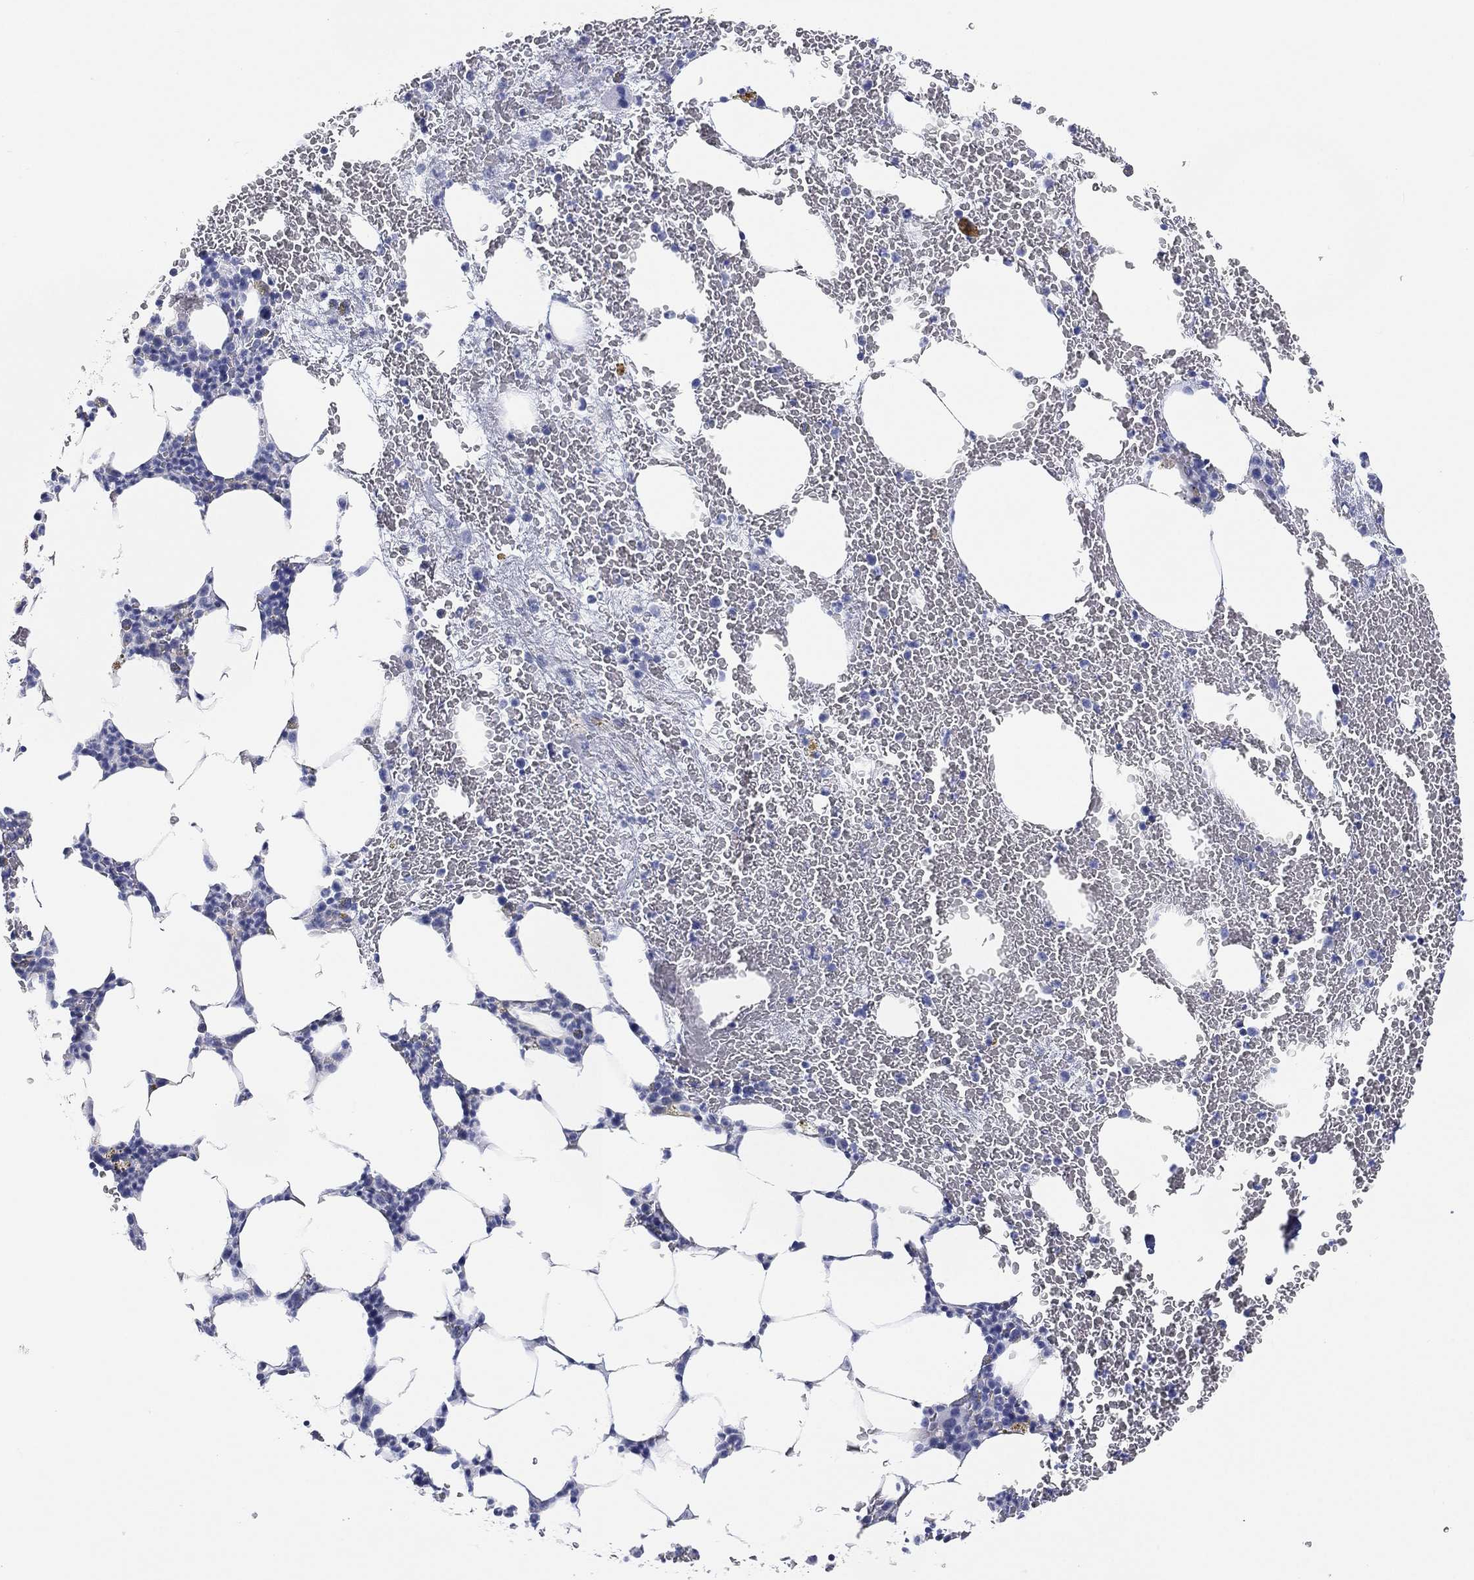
{"staining": {"intensity": "negative", "quantity": "none", "location": "none"}, "tissue": "bone marrow", "cell_type": "Hematopoietic cells", "image_type": "normal", "snomed": [{"axis": "morphology", "description": "Normal tissue, NOS"}, {"axis": "topography", "description": "Bone marrow"}], "caption": "Hematopoietic cells are negative for protein expression in unremarkable human bone marrow. The staining was performed using DAB (3,3'-diaminobenzidine) to visualize the protein expression in brown, while the nuclei were stained in blue with hematoxylin (Magnification: 20x).", "gene": "C5orf46", "patient": {"sex": "female", "age": 67}}